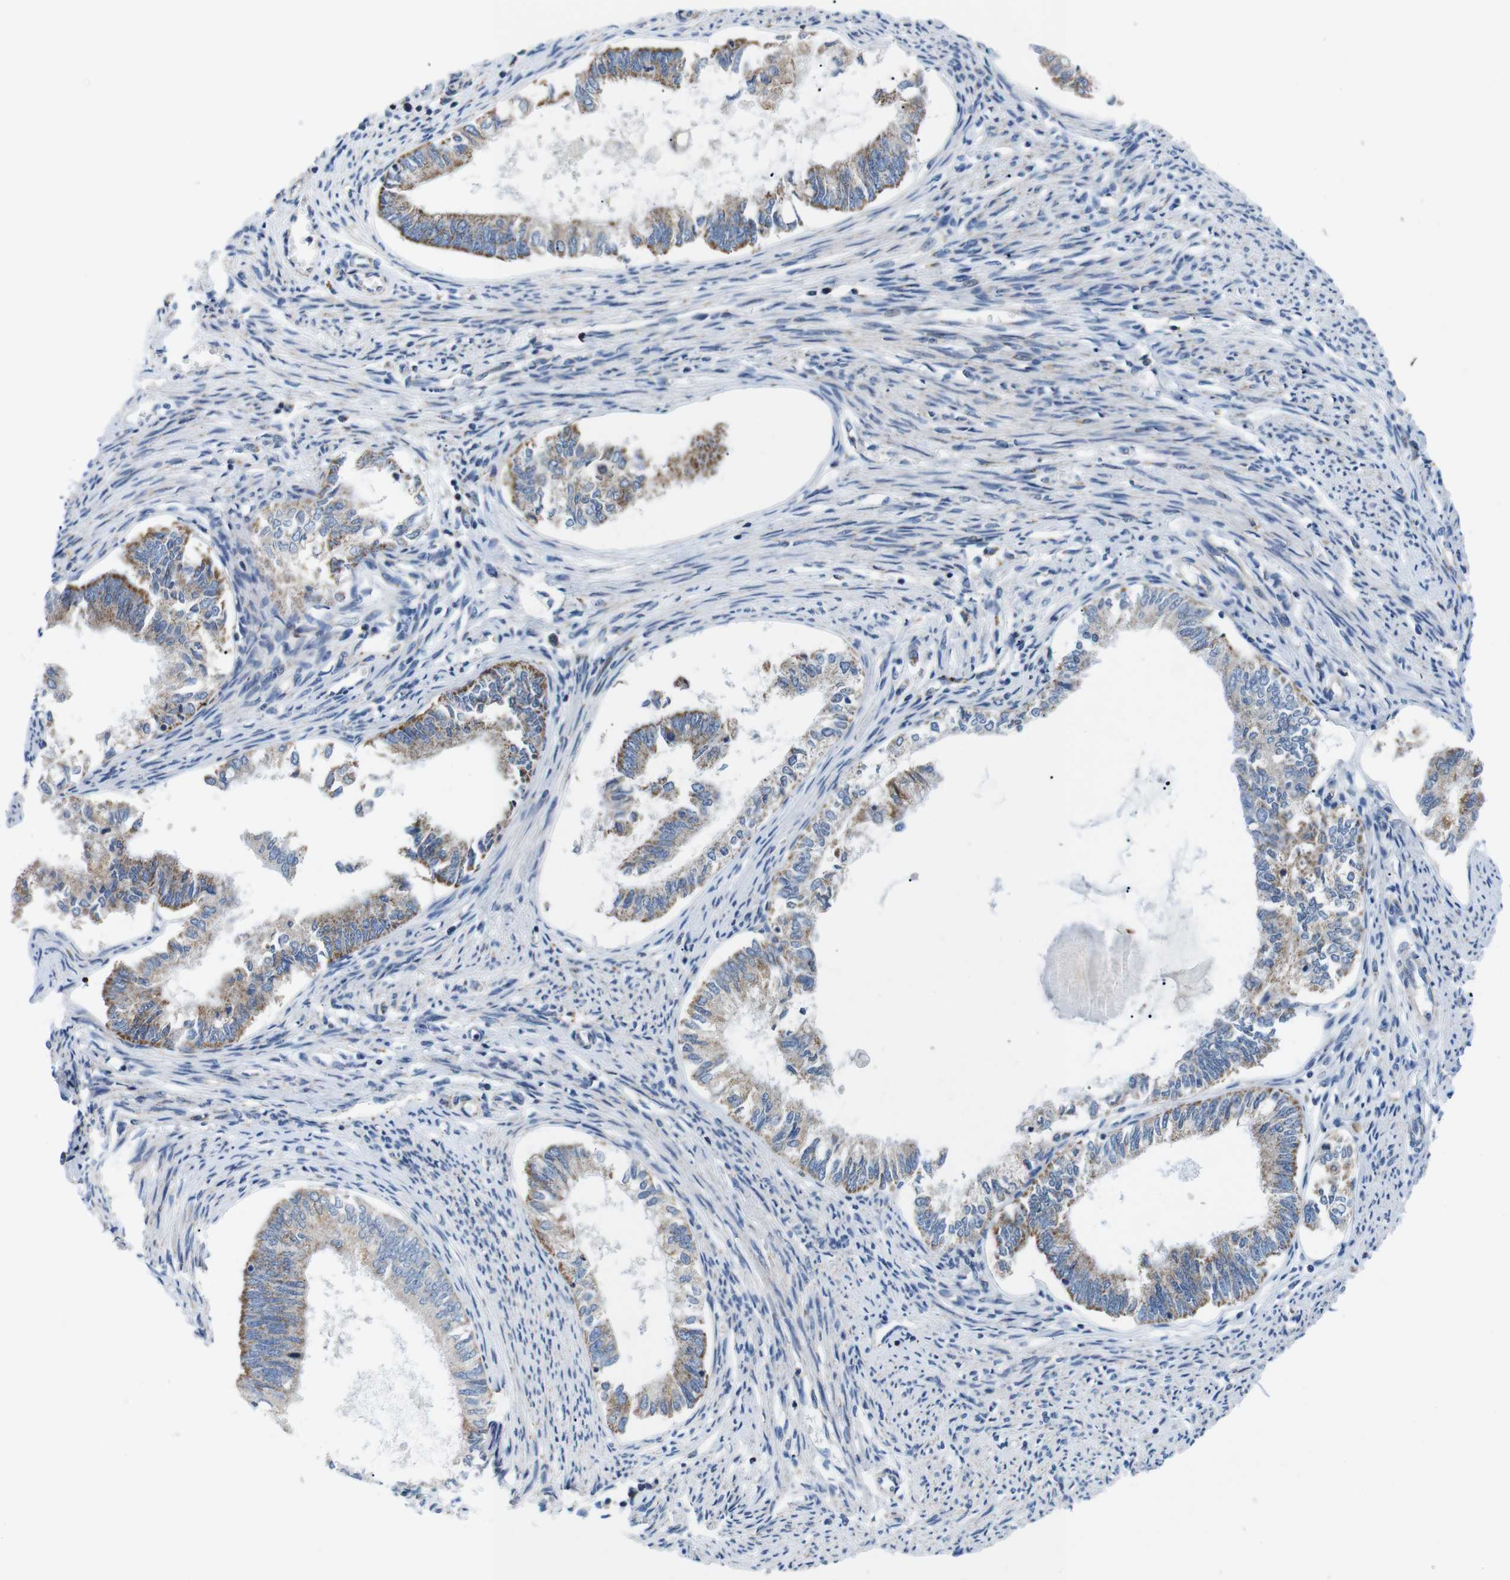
{"staining": {"intensity": "moderate", "quantity": ">75%", "location": "cytoplasmic/membranous"}, "tissue": "endometrial cancer", "cell_type": "Tumor cells", "image_type": "cancer", "snomed": [{"axis": "morphology", "description": "Adenocarcinoma, NOS"}, {"axis": "topography", "description": "Endometrium"}], "caption": "Tumor cells exhibit medium levels of moderate cytoplasmic/membranous staining in approximately >75% of cells in human endometrial cancer.", "gene": "F2RL1", "patient": {"sex": "female", "age": 86}}